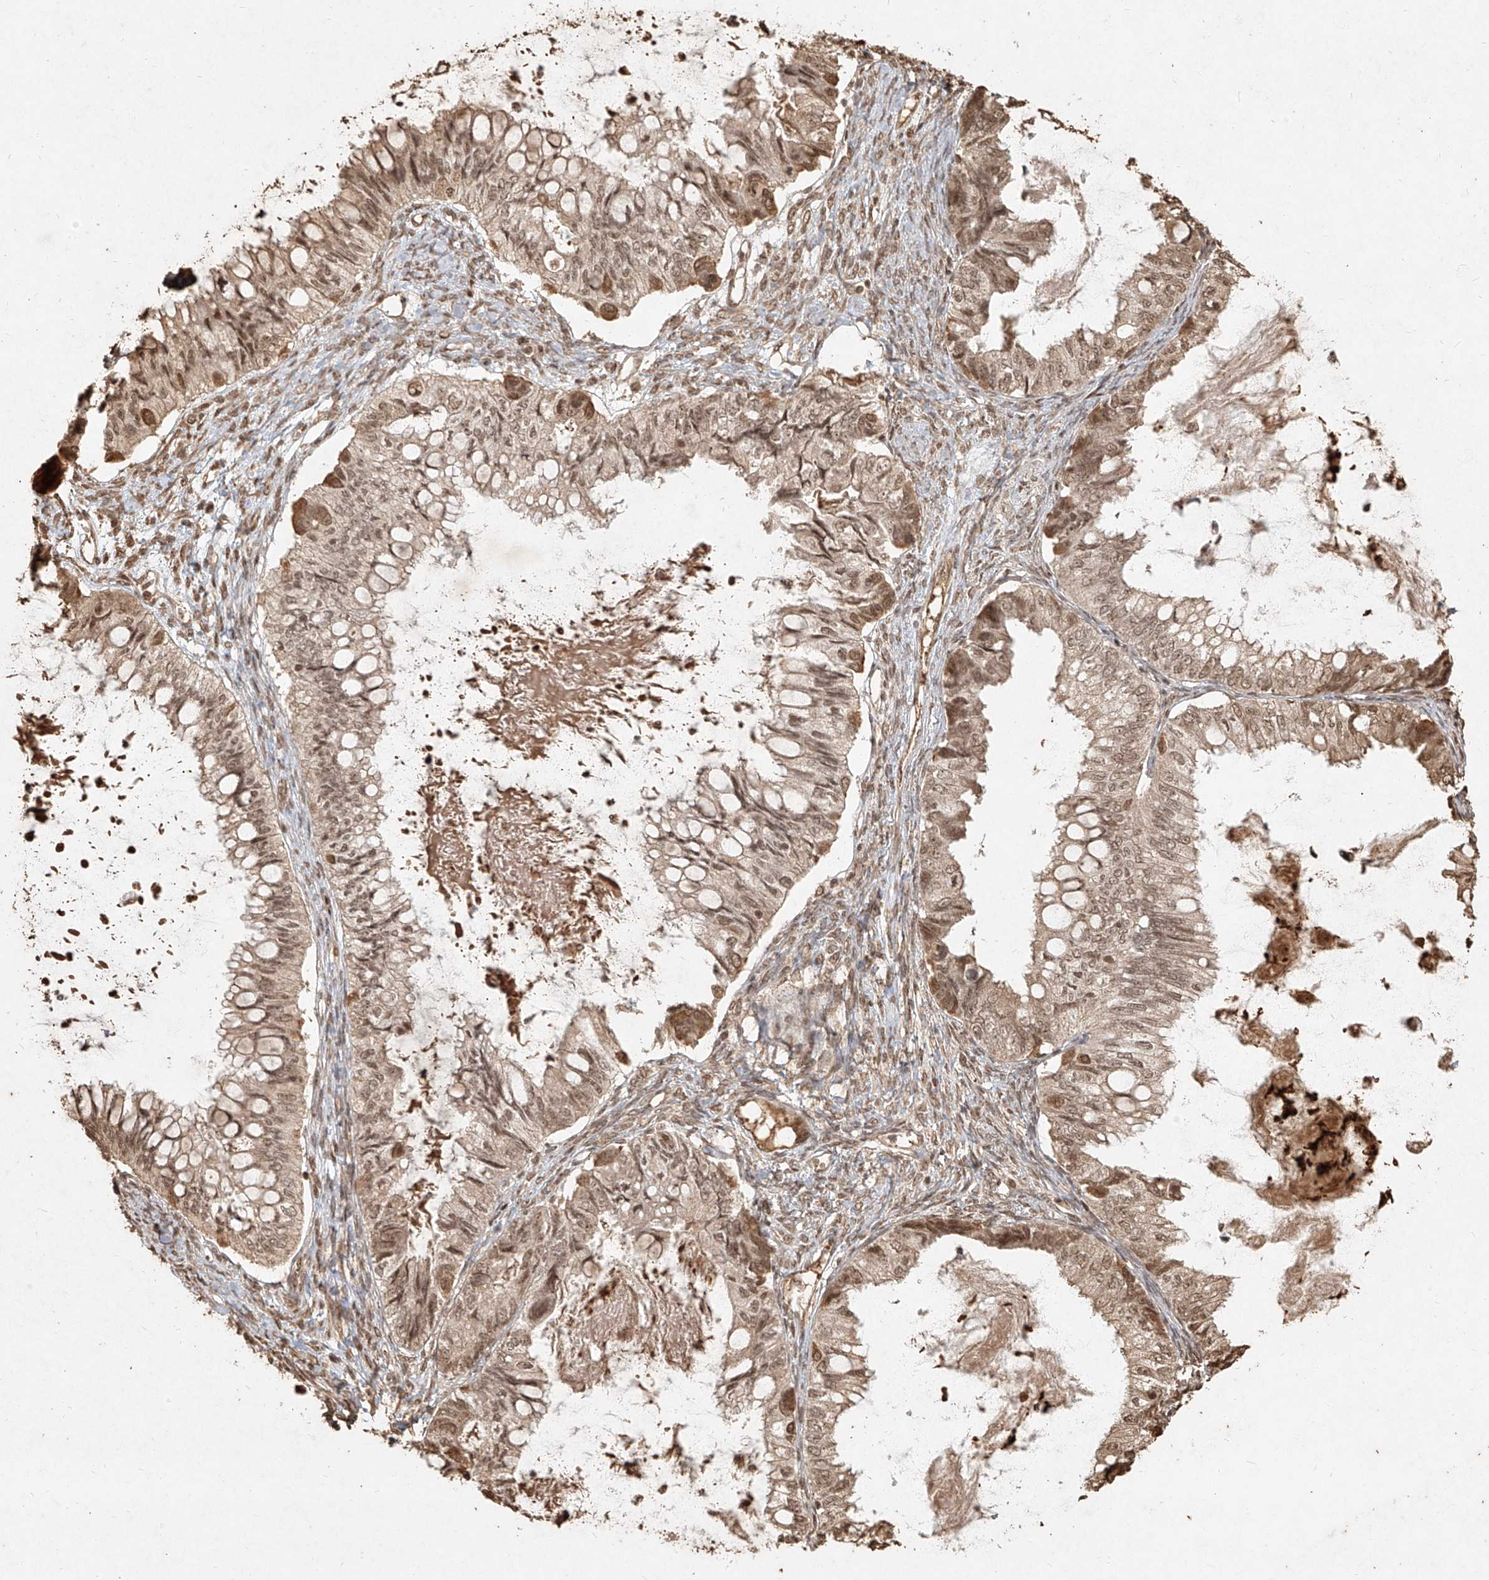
{"staining": {"intensity": "moderate", "quantity": ">75%", "location": "cytoplasmic/membranous,nuclear"}, "tissue": "ovarian cancer", "cell_type": "Tumor cells", "image_type": "cancer", "snomed": [{"axis": "morphology", "description": "Cystadenocarcinoma, mucinous, NOS"}, {"axis": "topography", "description": "Ovary"}], "caption": "Moderate cytoplasmic/membranous and nuclear protein staining is present in about >75% of tumor cells in ovarian mucinous cystadenocarcinoma.", "gene": "UBE2K", "patient": {"sex": "female", "age": 80}}